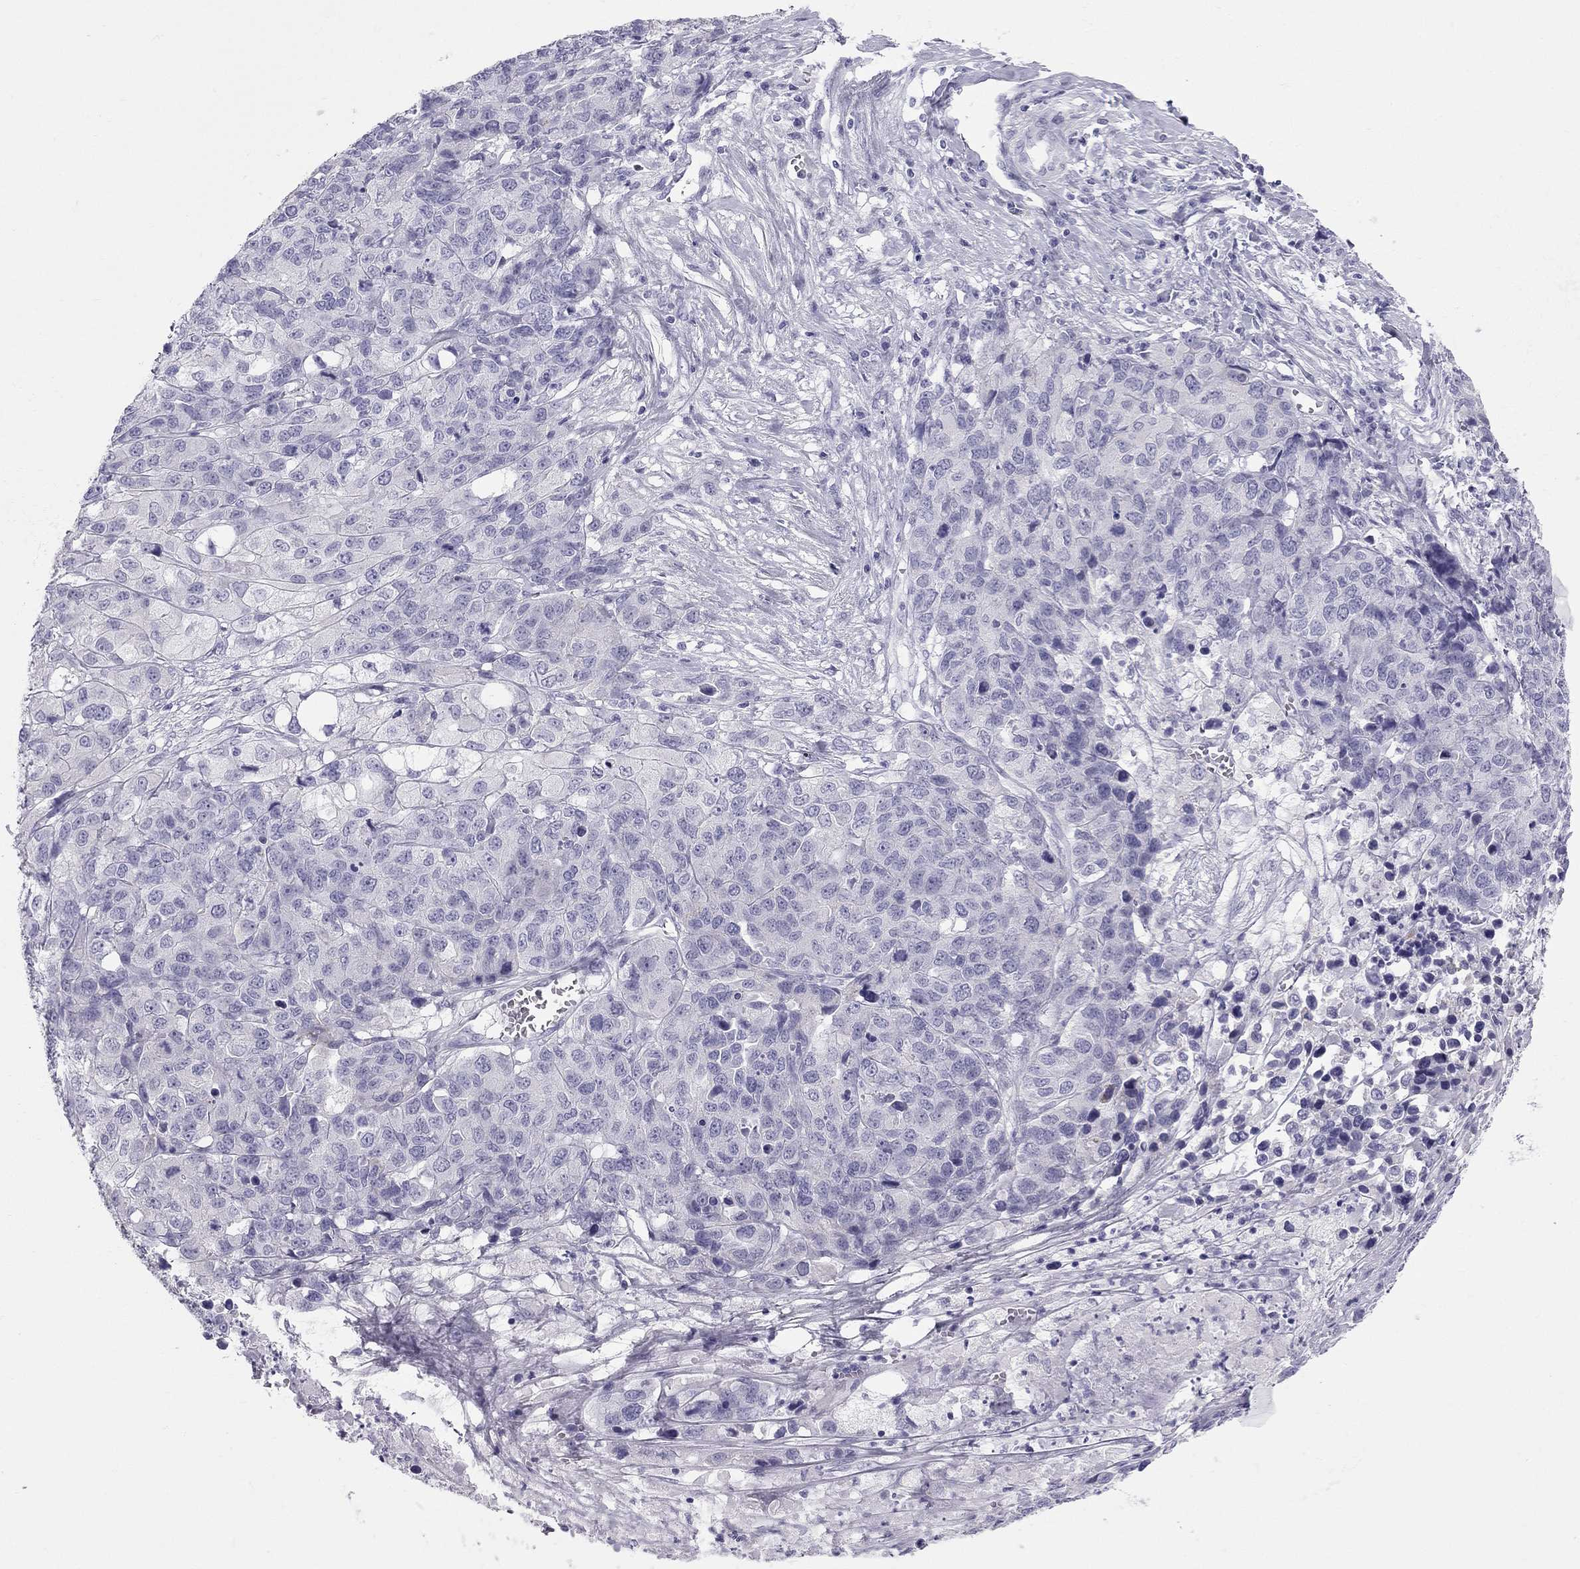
{"staining": {"intensity": "negative", "quantity": "none", "location": "none"}, "tissue": "ovarian cancer", "cell_type": "Tumor cells", "image_type": "cancer", "snomed": [{"axis": "morphology", "description": "Cystadenocarcinoma, serous, NOS"}, {"axis": "topography", "description": "Ovary"}], "caption": "Ovarian cancer (serous cystadenocarcinoma) stained for a protein using immunohistochemistry shows no staining tumor cells.", "gene": "TRPM3", "patient": {"sex": "female", "age": 87}}